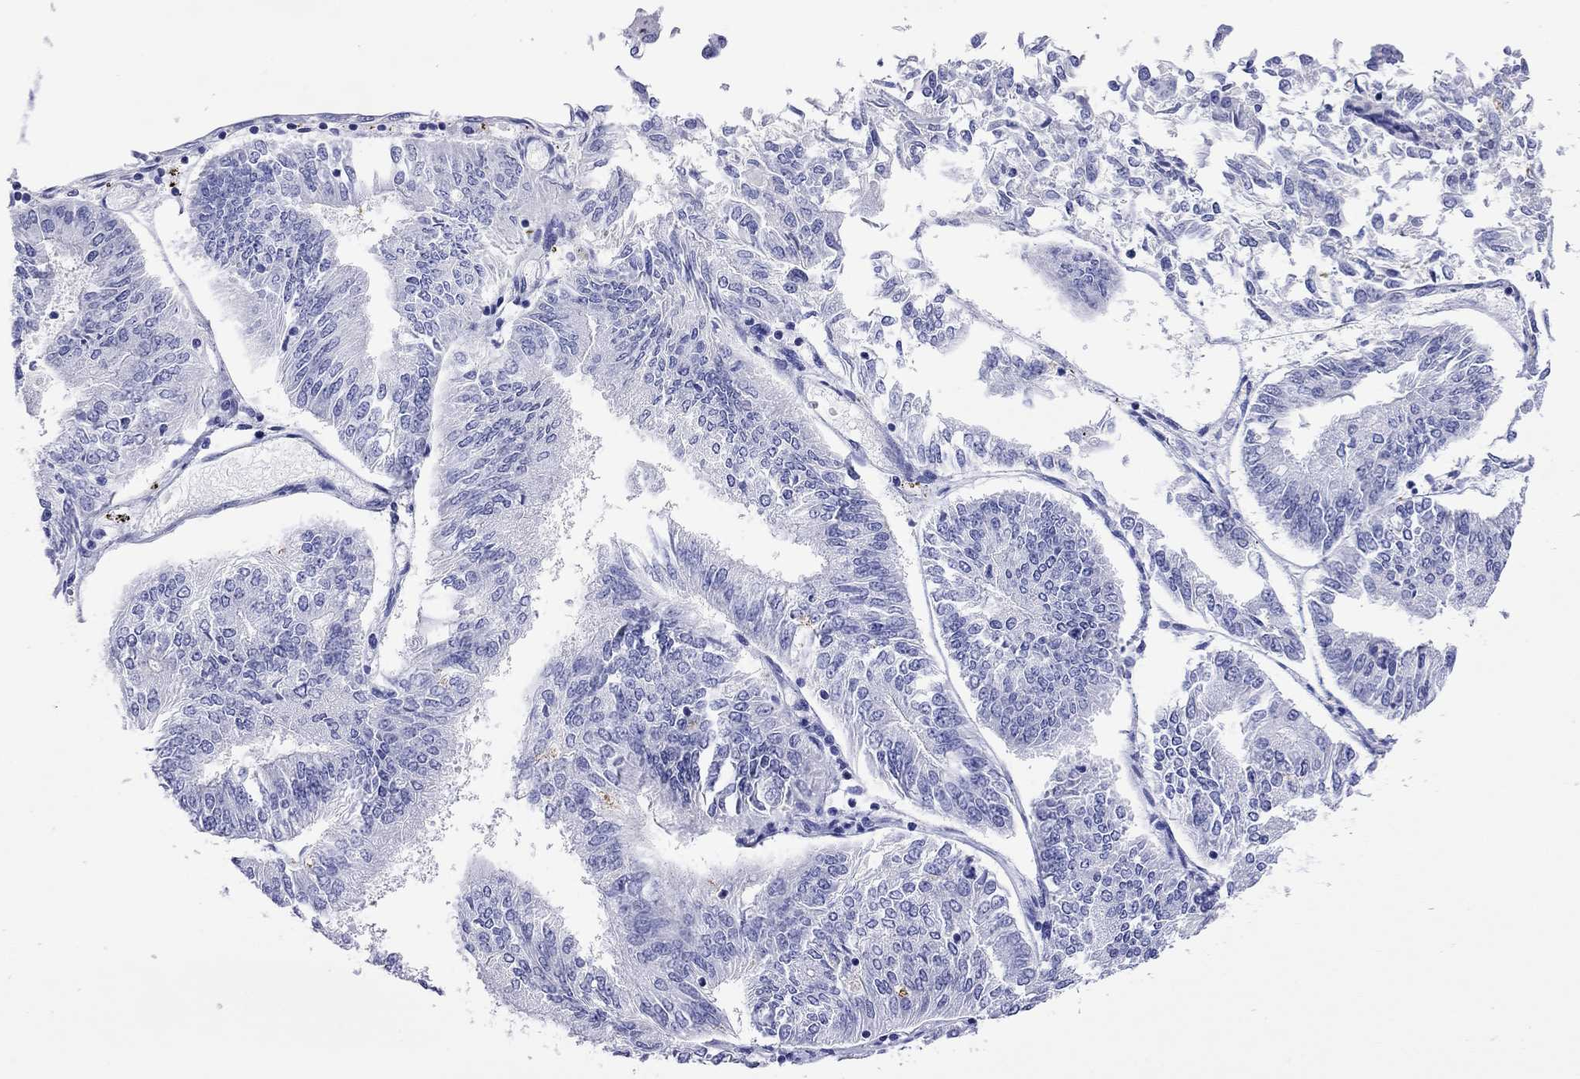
{"staining": {"intensity": "negative", "quantity": "none", "location": "none"}, "tissue": "endometrial cancer", "cell_type": "Tumor cells", "image_type": "cancer", "snomed": [{"axis": "morphology", "description": "Adenocarcinoma, NOS"}, {"axis": "topography", "description": "Endometrium"}], "caption": "Endometrial adenocarcinoma was stained to show a protein in brown. There is no significant positivity in tumor cells.", "gene": "FIGLA", "patient": {"sex": "female", "age": 58}}